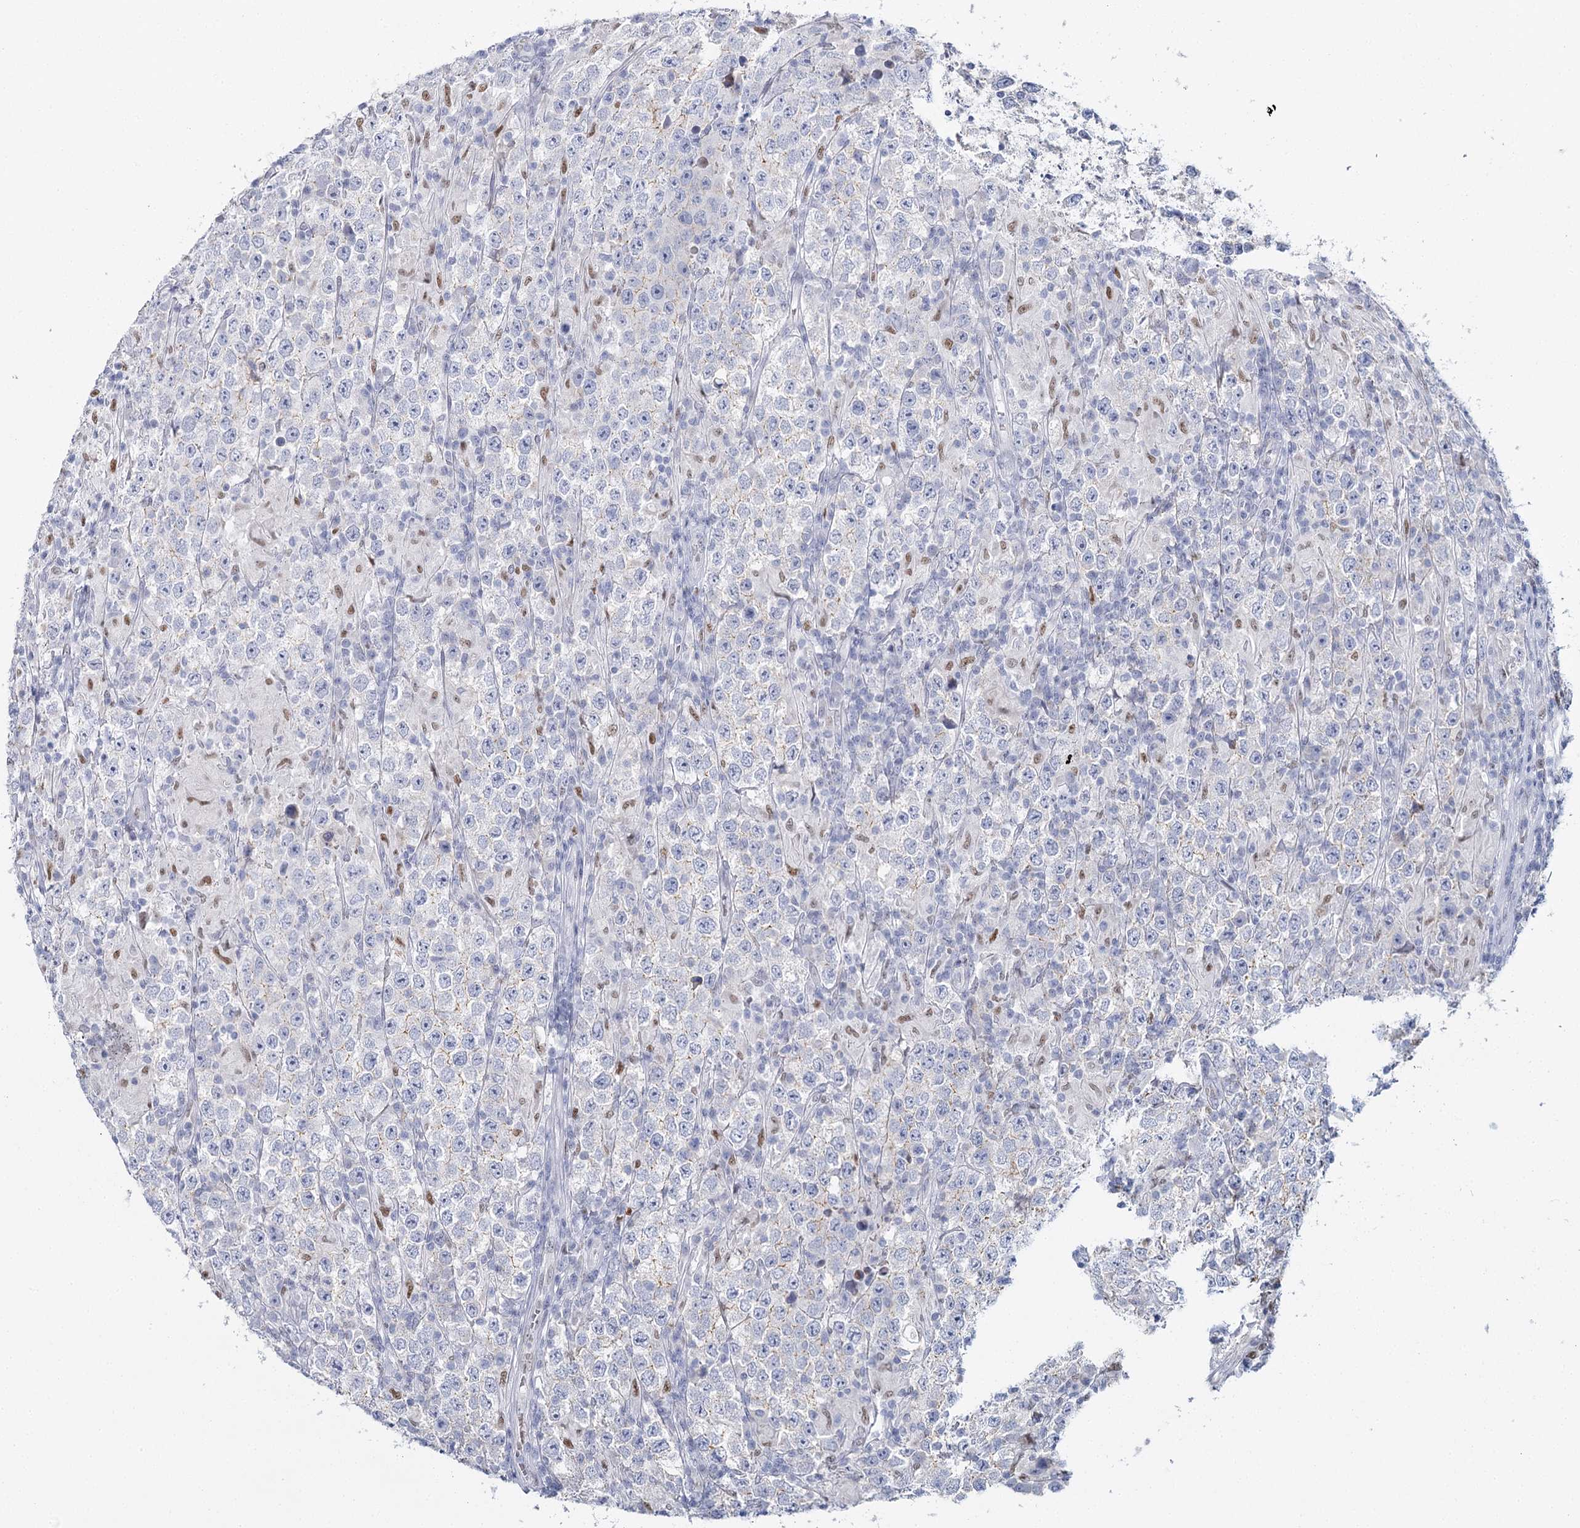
{"staining": {"intensity": "negative", "quantity": "none", "location": "none"}, "tissue": "testis cancer", "cell_type": "Tumor cells", "image_type": "cancer", "snomed": [{"axis": "morphology", "description": "Normal tissue, NOS"}, {"axis": "morphology", "description": "Urothelial carcinoma, High grade"}, {"axis": "morphology", "description": "Seminoma, NOS"}, {"axis": "morphology", "description": "Carcinoma, Embryonal, NOS"}, {"axis": "topography", "description": "Urinary bladder"}, {"axis": "topography", "description": "Testis"}], "caption": "Immunohistochemical staining of human seminoma (testis) displays no significant staining in tumor cells.", "gene": "IGSF3", "patient": {"sex": "male", "age": 41}}